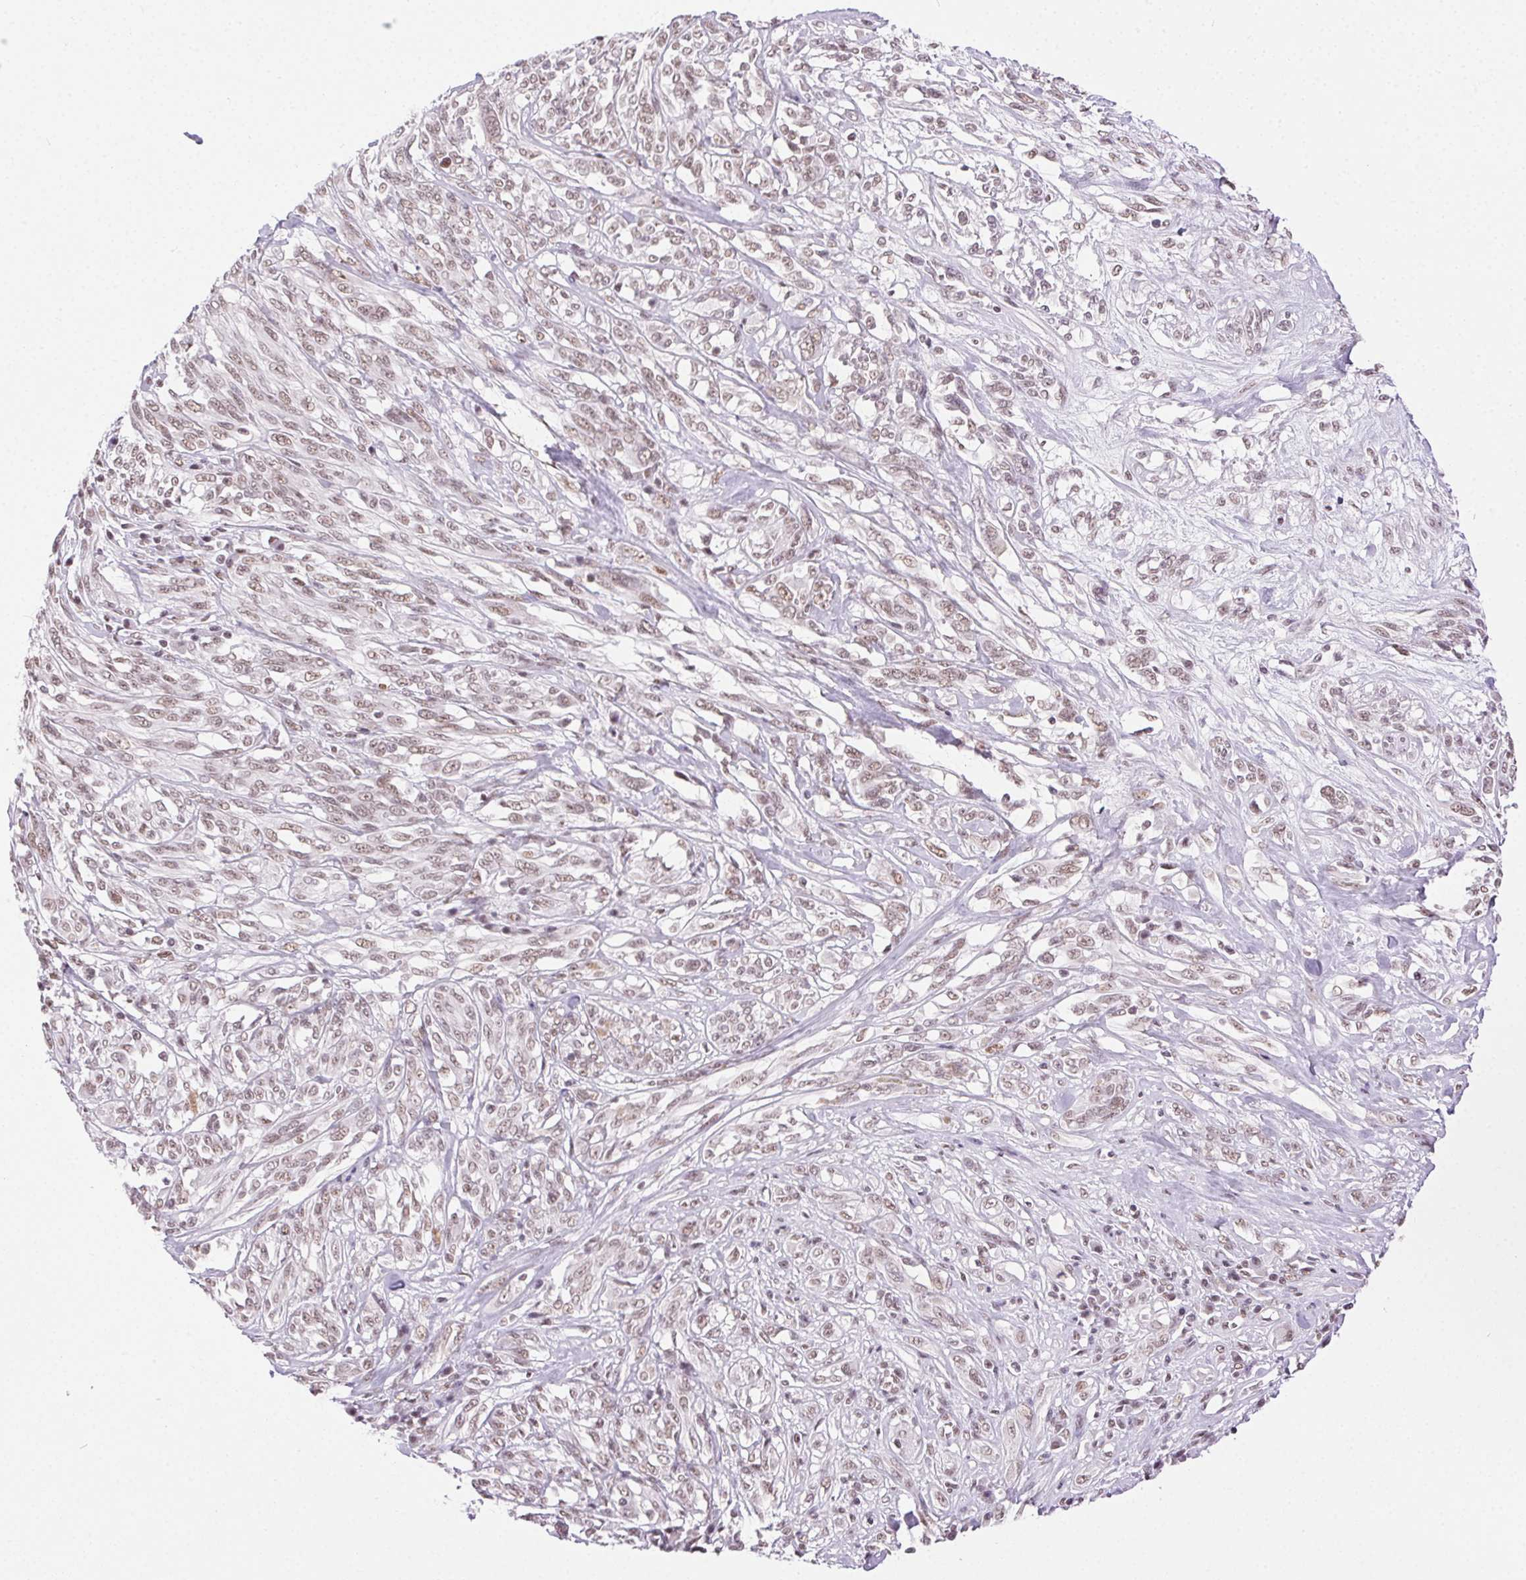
{"staining": {"intensity": "weak", "quantity": ">75%", "location": "nuclear"}, "tissue": "melanoma", "cell_type": "Tumor cells", "image_type": "cancer", "snomed": [{"axis": "morphology", "description": "Malignant melanoma, NOS"}, {"axis": "topography", "description": "Skin"}], "caption": "The immunohistochemical stain shows weak nuclear positivity in tumor cells of melanoma tissue.", "gene": "TRA2B", "patient": {"sex": "female", "age": 91}}